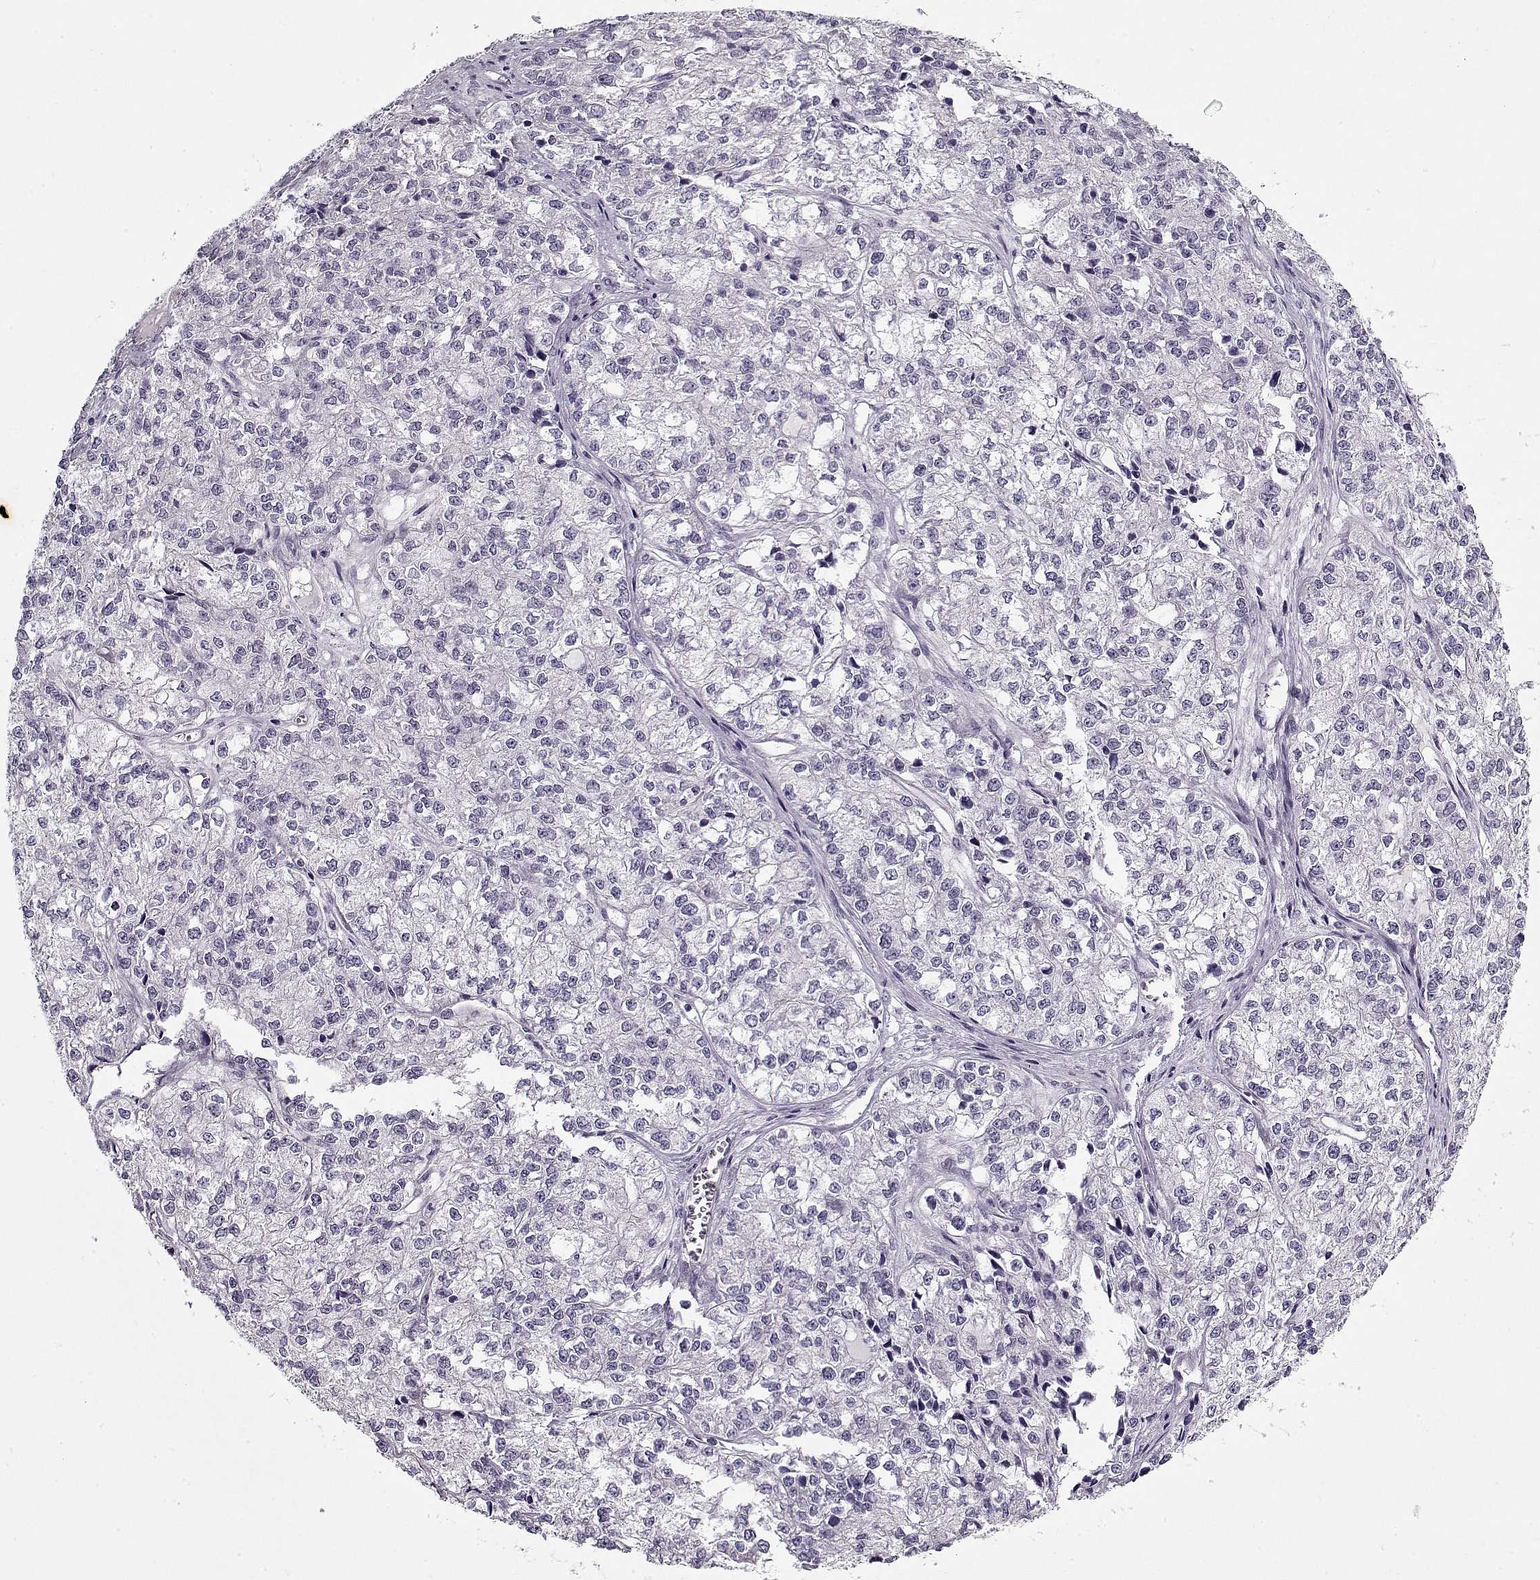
{"staining": {"intensity": "negative", "quantity": "none", "location": "none"}, "tissue": "ovarian cancer", "cell_type": "Tumor cells", "image_type": "cancer", "snomed": [{"axis": "morphology", "description": "Carcinoma, endometroid"}, {"axis": "topography", "description": "Ovary"}], "caption": "A high-resolution histopathology image shows immunohistochemistry (IHC) staining of endometroid carcinoma (ovarian), which demonstrates no significant positivity in tumor cells. (Stains: DAB IHC with hematoxylin counter stain, Microscopy: brightfield microscopy at high magnification).", "gene": "CCDC136", "patient": {"sex": "female", "age": 64}}